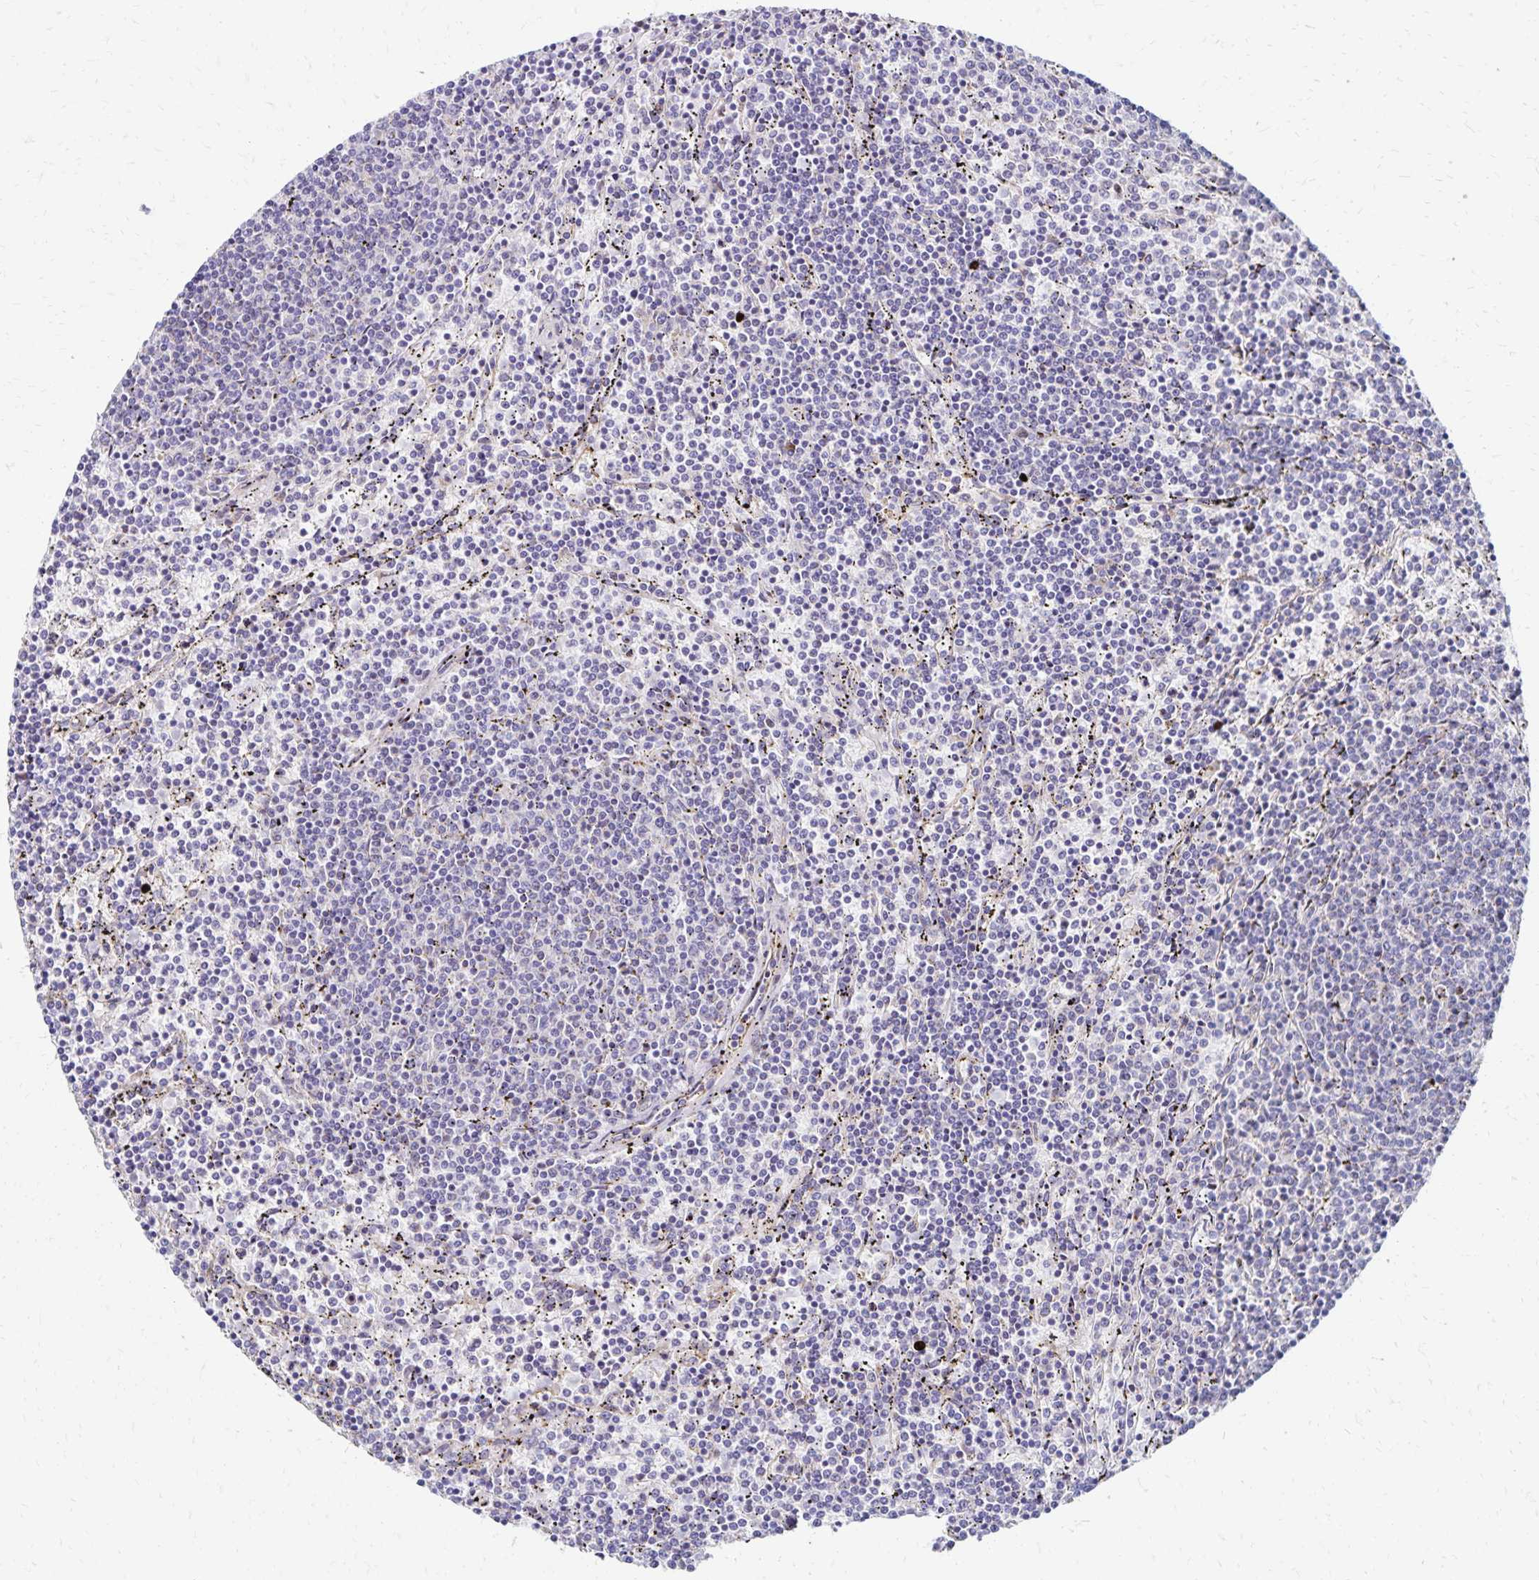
{"staining": {"intensity": "negative", "quantity": "none", "location": "none"}, "tissue": "lymphoma", "cell_type": "Tumor cells", "image_type": "cancer", "snomed": [{"axis": "morphology", "description": "Malignant lymphoma, non-Hodgkin's type, Low grade"}, {"axis": "topography", "description": "Spleen"}], "caption": "A micrograph of malignant lymphoma, non-Hodgkin's type (low-grade) stained for a protein exhibits no brown staining in tumor cells.", "gene": "NECAP1", "patient": {"sex": "female", "age": 50}}